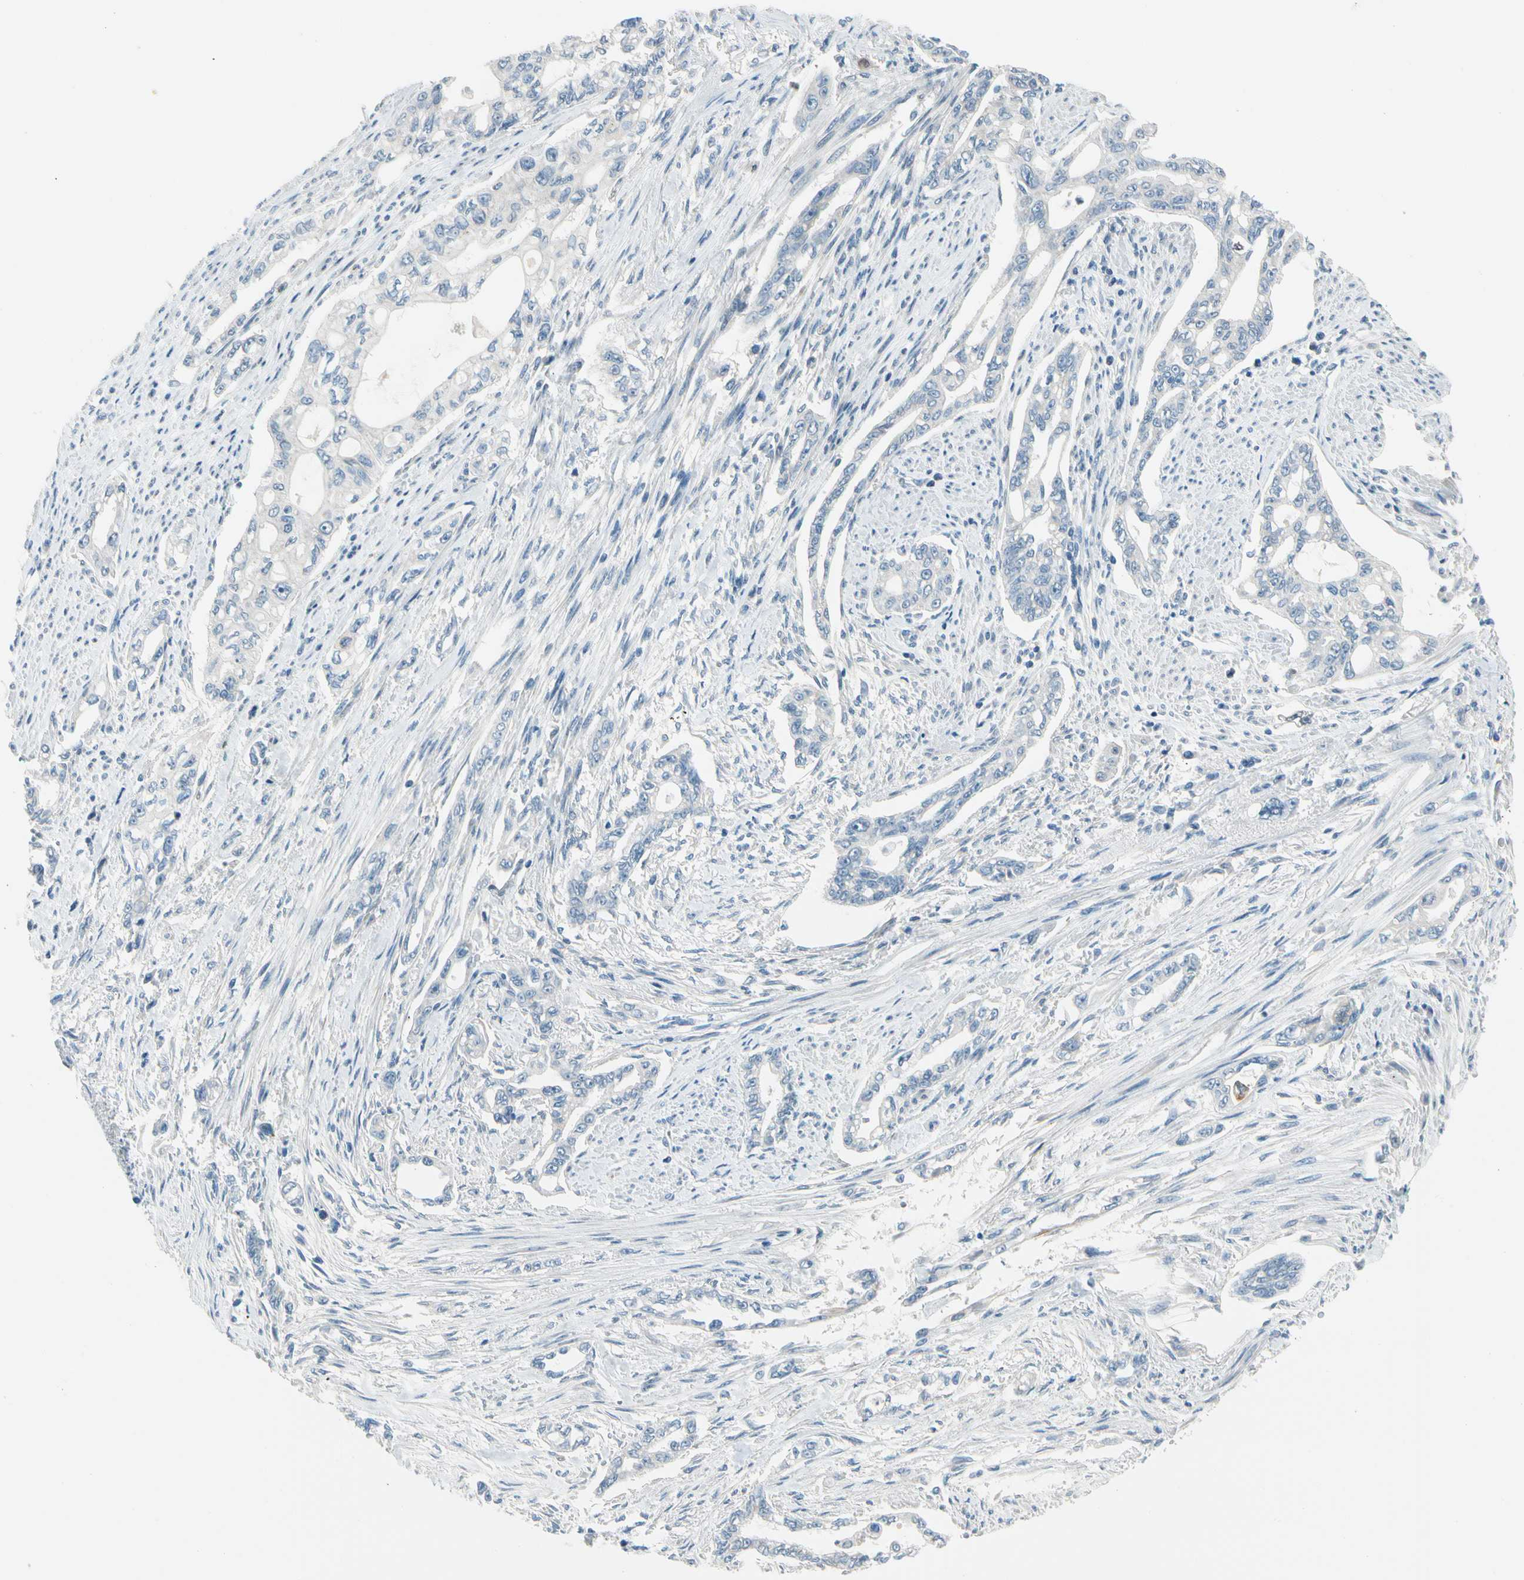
{"staining": {"intensity": "negative", "quantity": "none", "location": "none"}, "tissue": "pancreatic cancer", "cell_type": "Tumor cells", "image_type": "cancer", "snomed": [{"axis": "morphology", "description": "Normal tissue, NOS"}, {"axis": "topography", "description": "Pancreas"}], "caption": "The IHC image has no significant staining in tumor cells of pancreatic cancer tissue.", "gene": "STK40", "patient": {"sex": "male", "age": 42}}